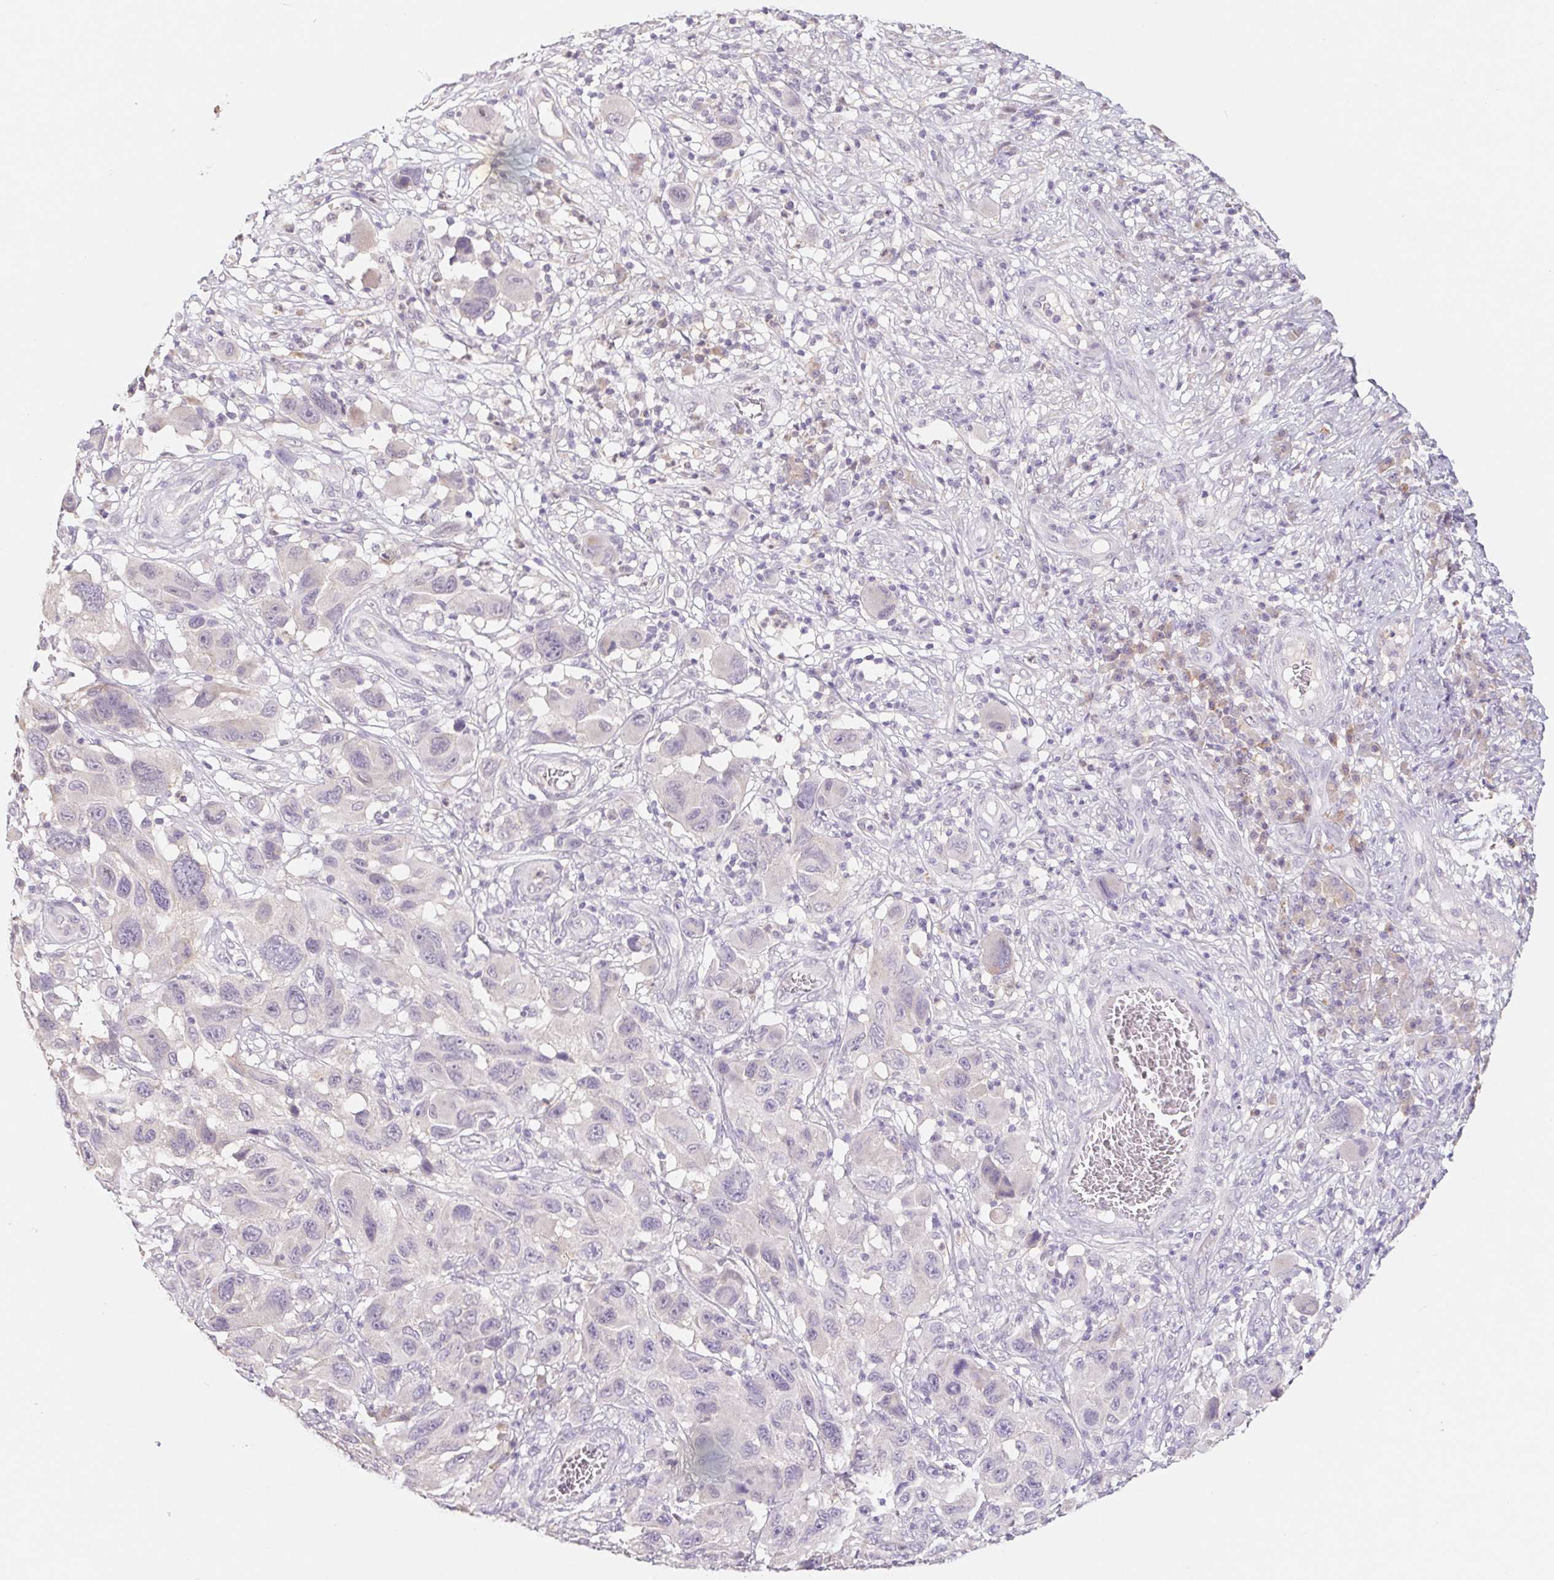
{"staining": {"intensity": "negative", "quantity": "none", "location": "none"}, "tissue": "melanoma", "cell_type": "Tumor cells", "image_type": "cancer", "snomed": [{"axis": "morphology", "description": "Malignant melanoma, NOS"}, {"axis": "topography", "description": "Skin"}], "caption": "Immunohistochemistry (IHC) photomicrograph of human malignant melanoma stained for a protein (brown), which exhibits no expression in tumor cells.", "gene": "PNMA8B", "patient": {"sex": "male", "age": 53}}